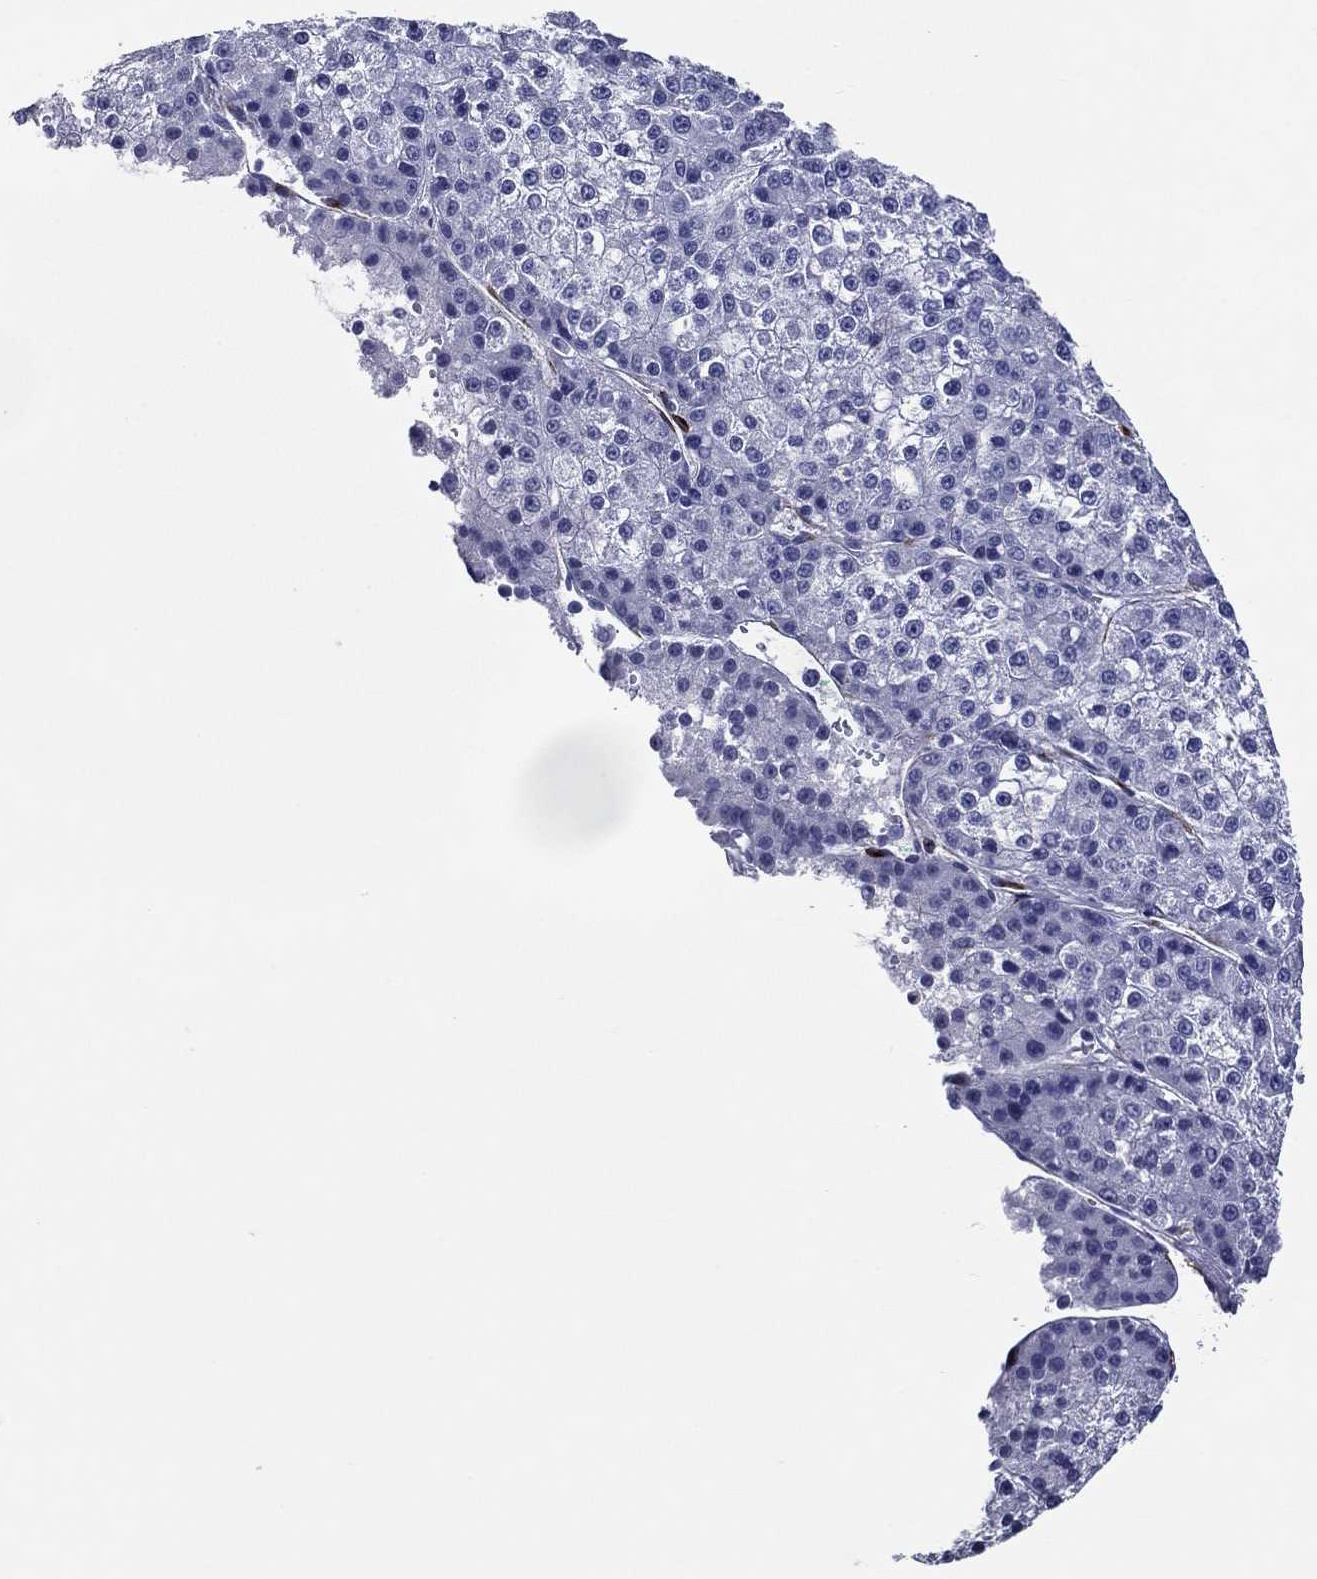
{"staining": {"intensity": "negative", "quantity": "none", "location": "none"}, "tissue": "liver cancer", "cell_type": "Tumor cells", "image_type": "cancer", "snomed": [{"axis": "morphology", "description": "Carcinoma, Hepatocellular, NOS"}, {"axis": "topography", "description": "Liver"}], "caption": "A micrograph of human liver hepatocellular carcinoma is negative for staining in tumor cells.", "gene": "ACE2", "patient": {"sex": "female", "age": 73}}